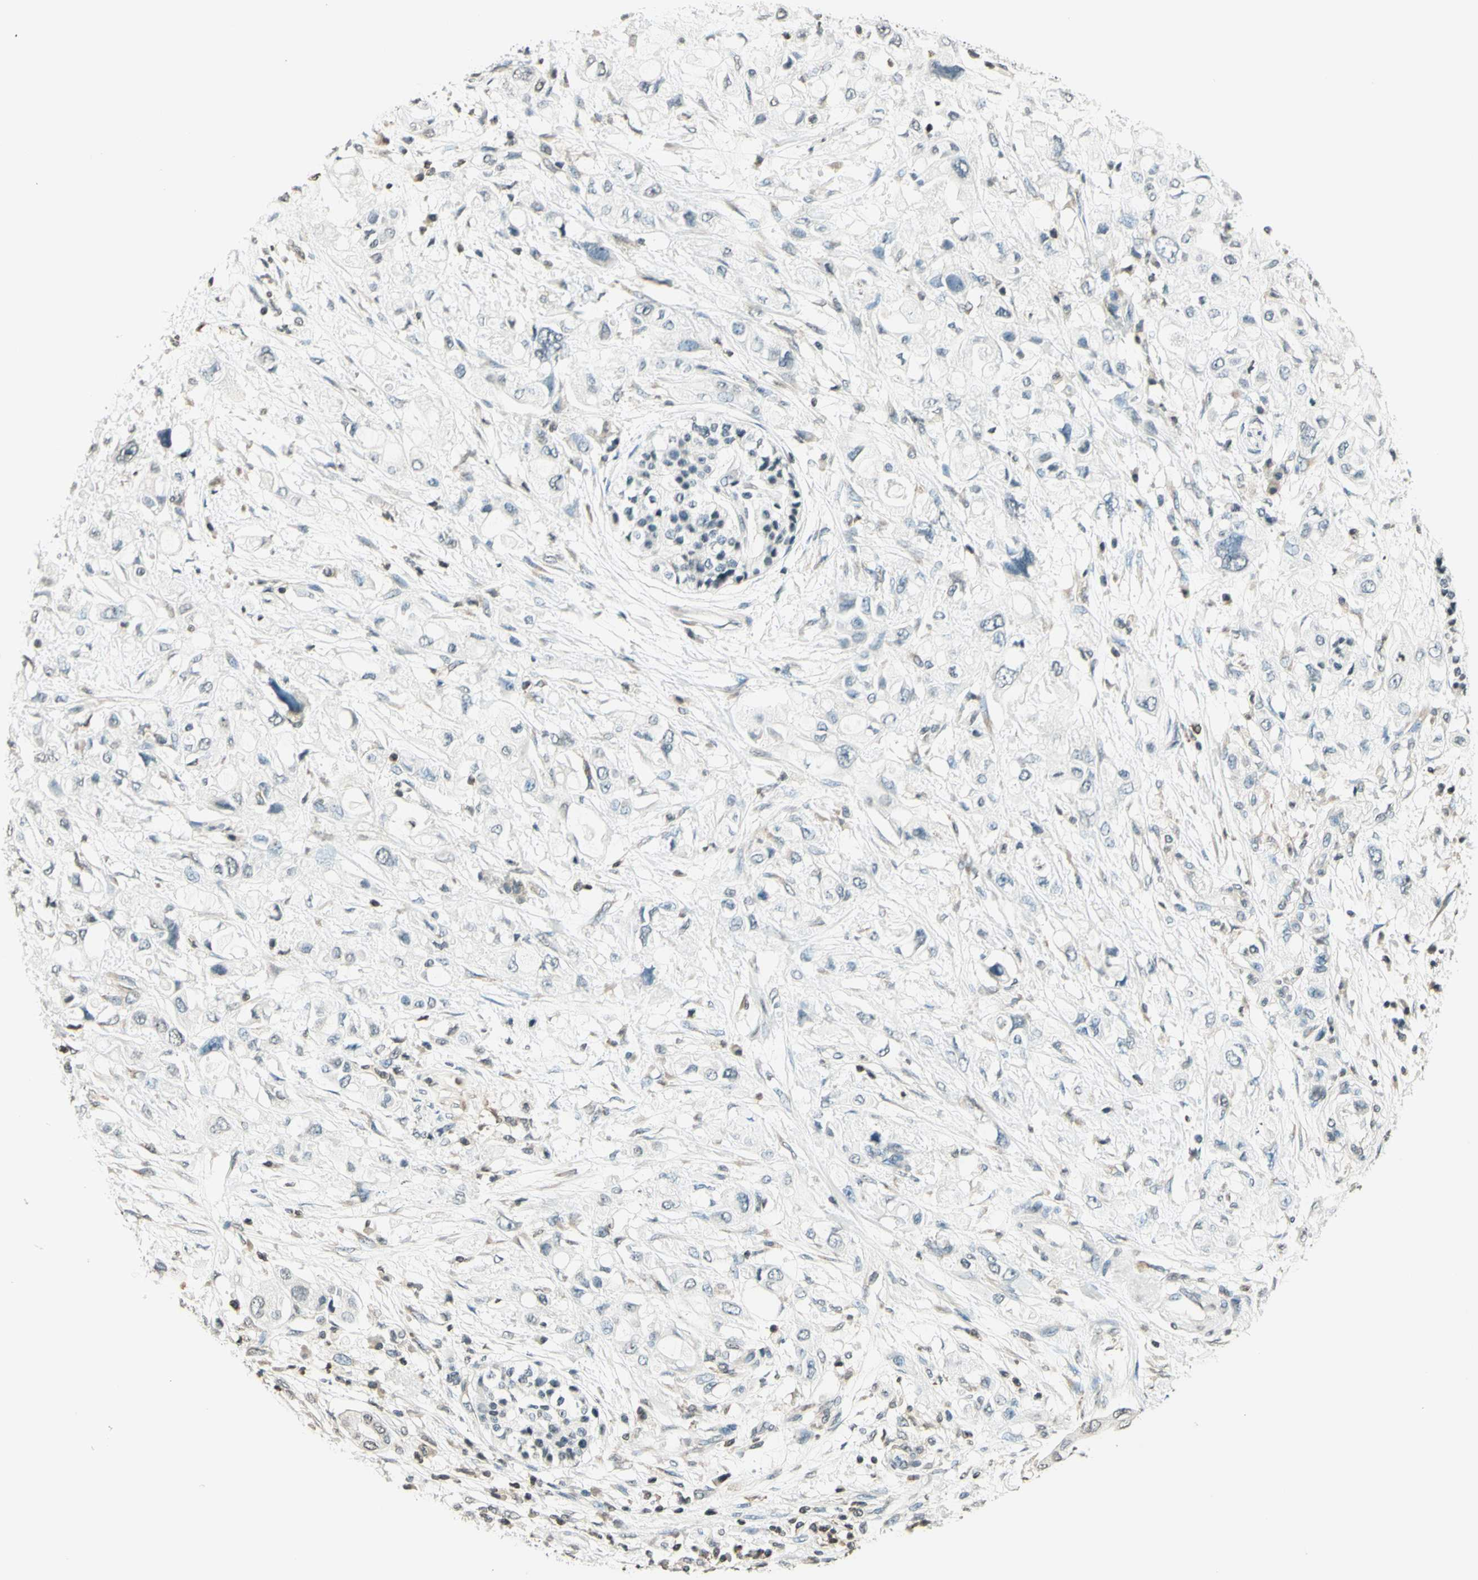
{"staining": {"intensity": "negative", "quantity": "none", "location": "none"}, "tissue": "pancreatic cancer", "cell_type": "Tumor cells", "image_type": "cancer", "snomed": [{"axis": "morphology", "description": "Adenocarcinoma, NOS"}, {"axis": "topography", "description": "Pancreas"}], "caption": "A photomicrograph of pancreatic cancer (adenocarcinoma) stained for a protein shows no brown staining in tumor cells. Brightfield microscopy of immunohistochemistry (IHC) stained with DAB (brown) and hematoxylin (blue), captured at high magnification.", "gene": "WIPF1", "patient": {"sex": "female", "age": 56}}